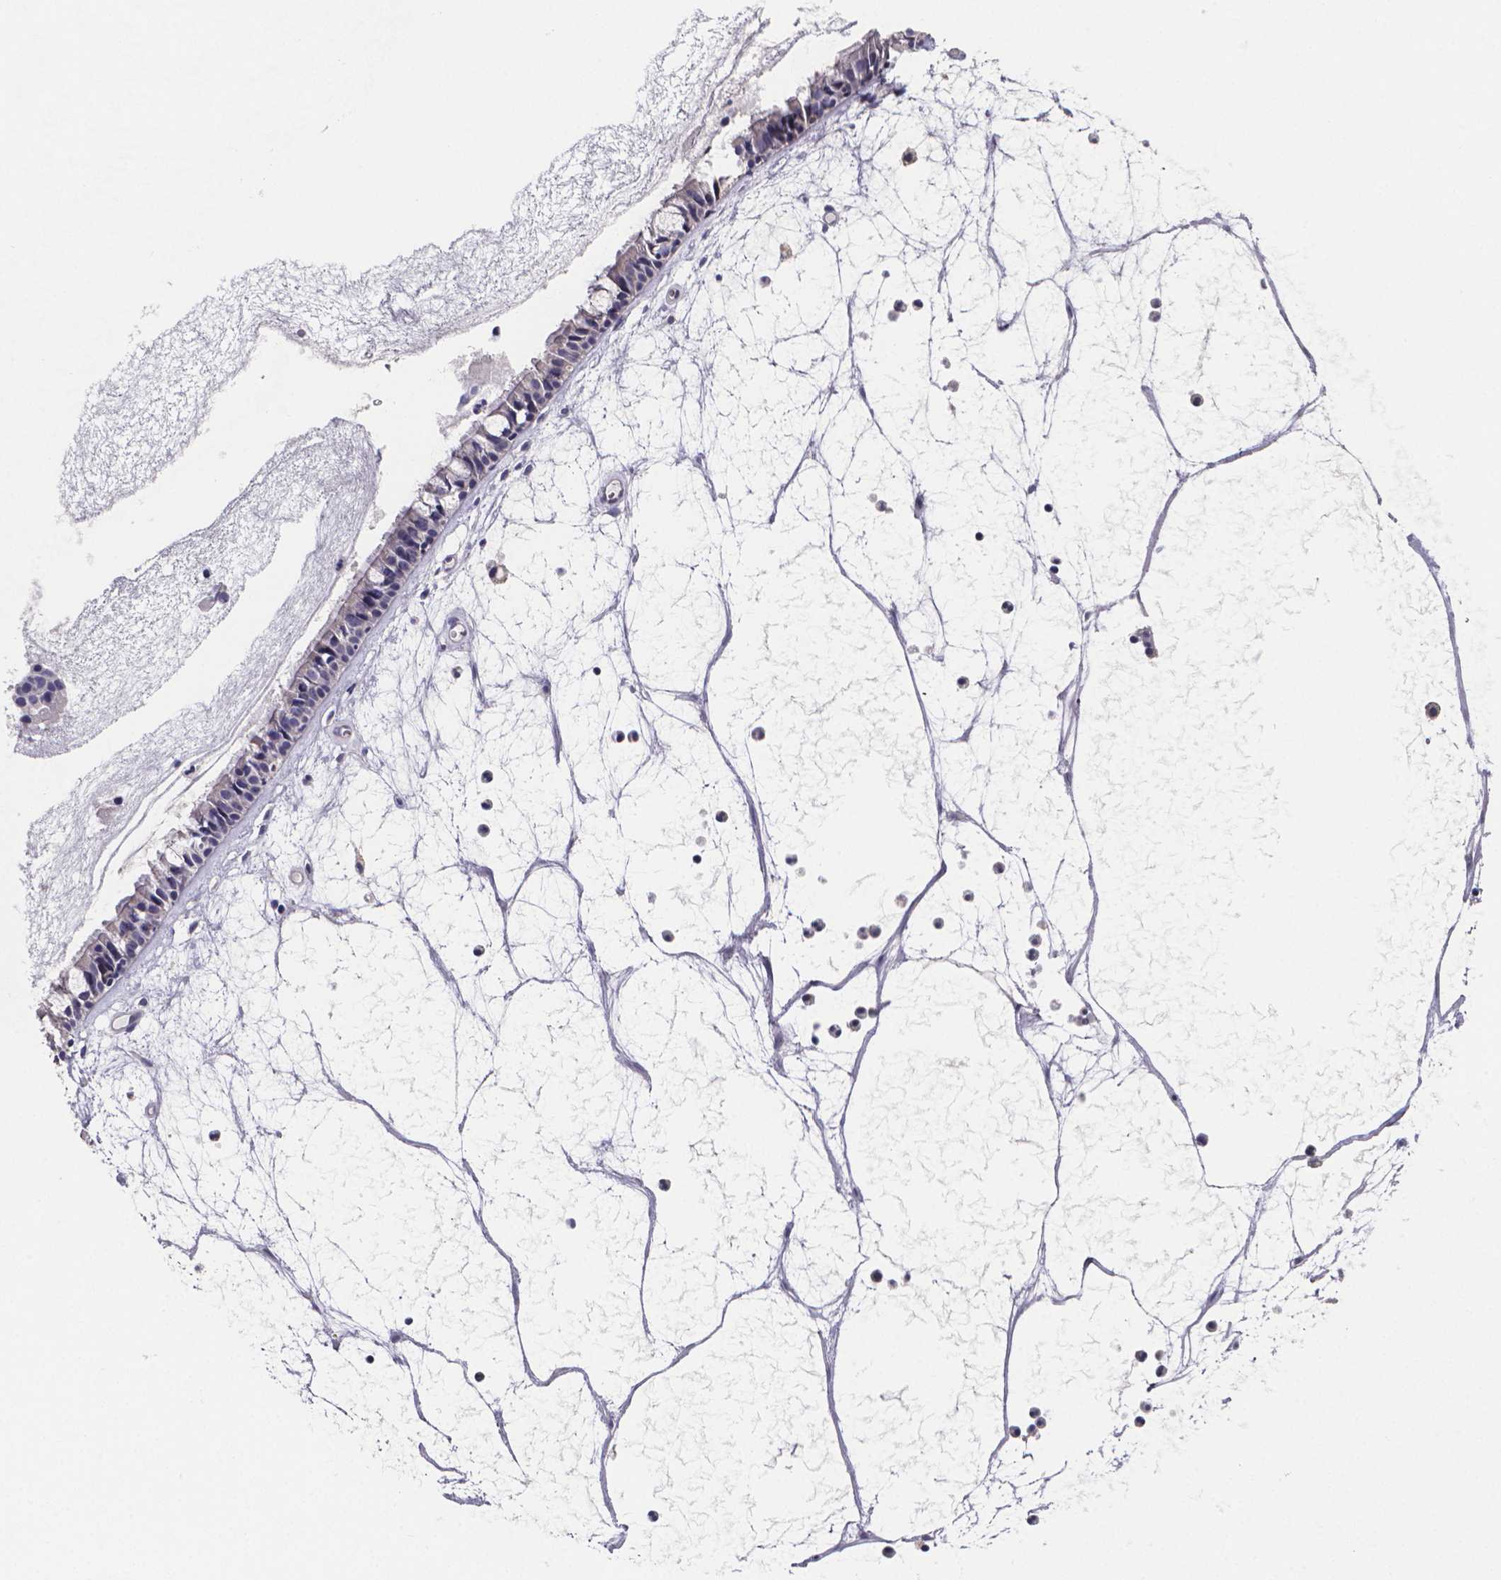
{"staining": {"intensity": "negative", "quantity": "none", "location": "none"}, "tissue": "nasopharynx", "cell_type": "Respiratory epithelial cells", "image_type": "normal", "snomed": [{"axis": "morphology", "description": "Normal tissue, NOS"}, {"axis": "topography", "description": "Nasopharynx"}], "caption": "This is a histopathology image of IHC staining of benign nasopharynx, which shows no expression in respiratory epithelial cells. The staining was performed using DAB (3,3'-diaminobenzidine) to visualize the protein expression in brown, while the nuclei were stained in blue with hematoxylin (Magnification: 20x).", "gene": "PAH", "patient": {"sex": "male", "age": 31}}